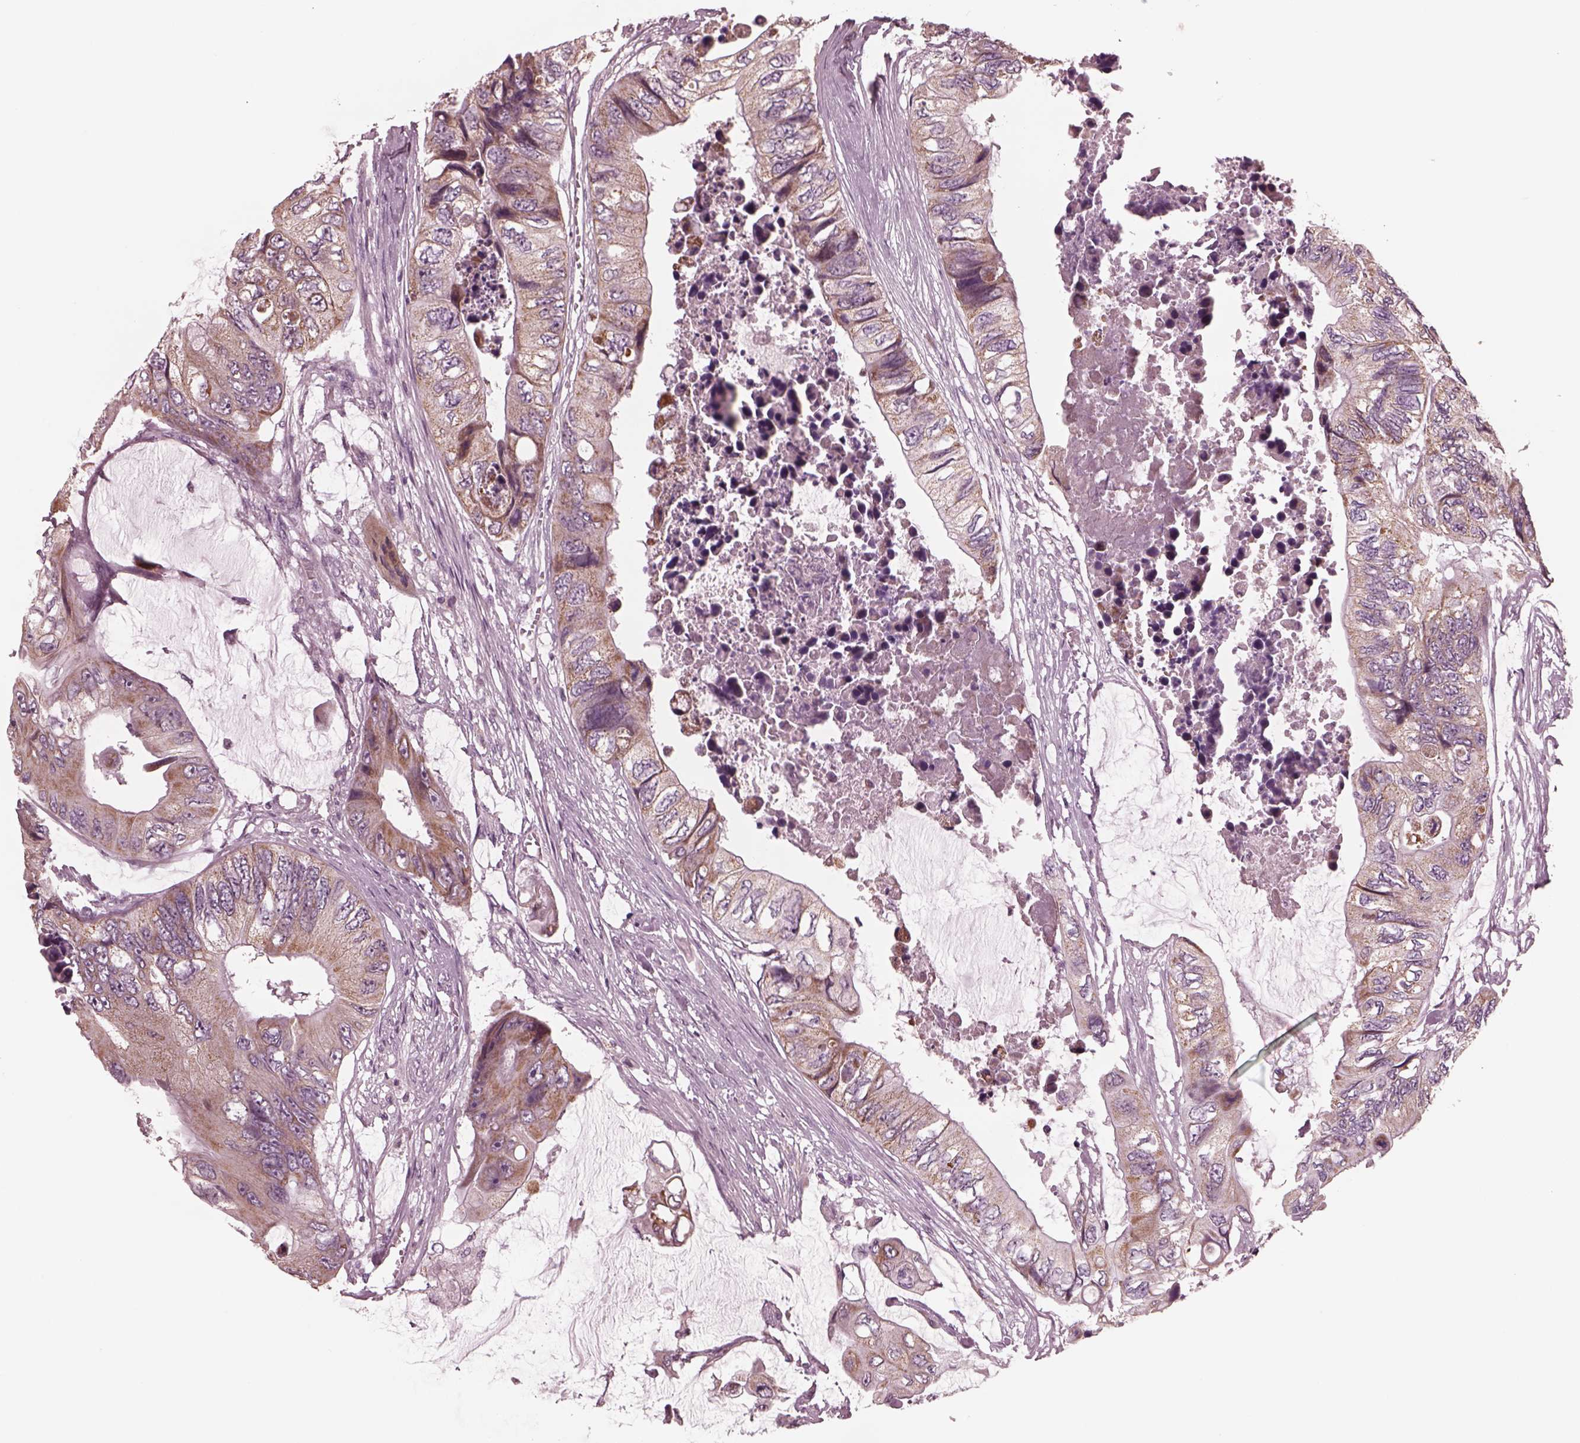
{"staining": {"intensity": "moderate", "quantity": "<25%", "location": "cytoplasmic/membranous"}, "tissue": "colorectal cancer", "cell_type": "Tumor cells", "image_type": "cancer", "snomed": [{"axis": "morphology", "description": "Adenocarcinoma, NOS"}, {"axis": "topography", "description": "Rectum"}], "caption": "DAB immunohistochemical staining of colorectal adenocarcinoma shows moderate cytoplasmic/membranous protein positivity in approximately <25% of tumor cells. (DAB IHC, brown staining for protein, blue staining for nuclei).", "gene": "CELSR3", "patient": {"sex": "male", "age": 63}}